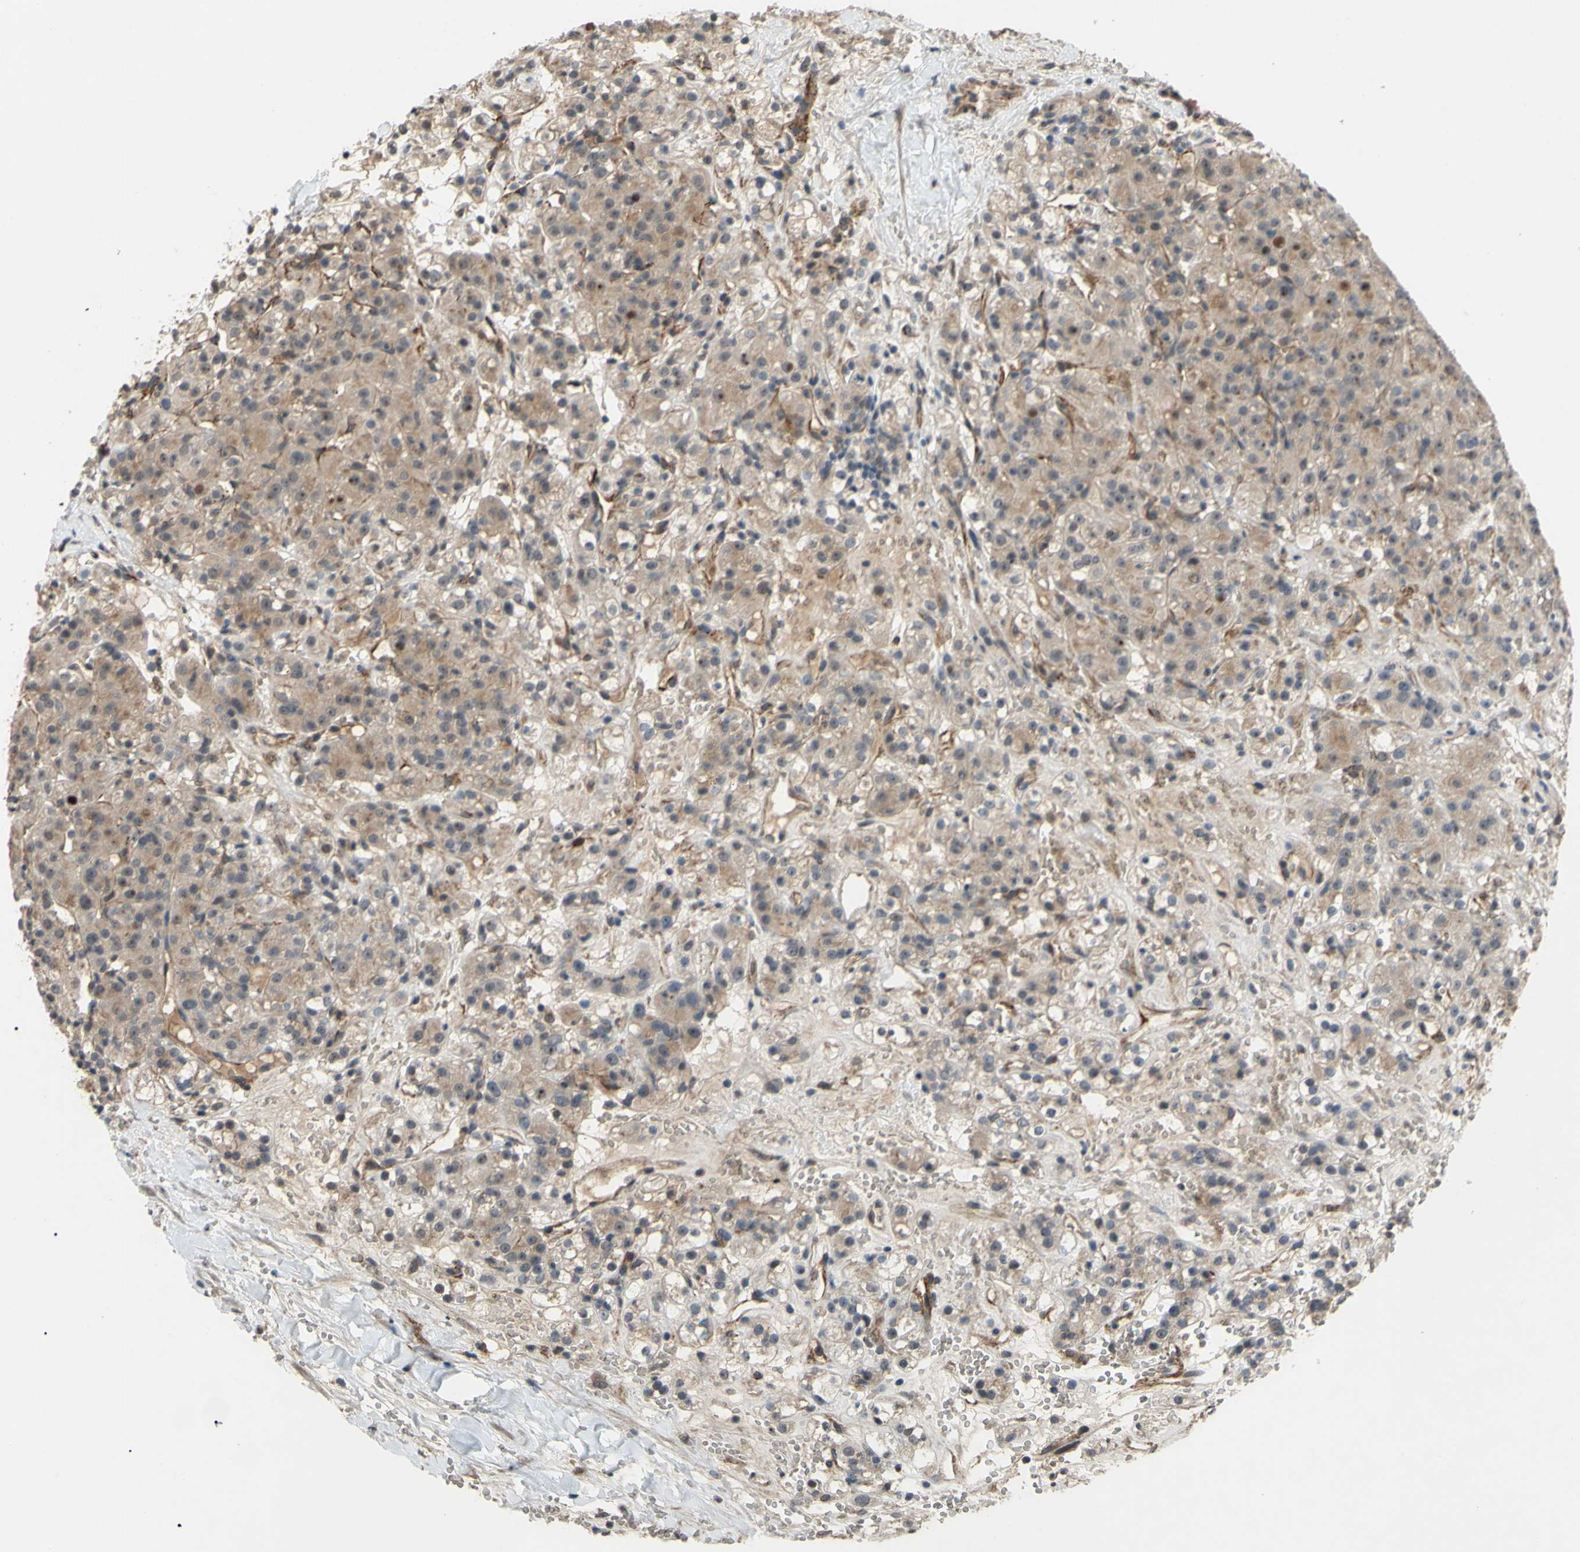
{"staining": {"intensity": "weak", "quantity": "25%-75%", "location": "cytoplasmic/membranous"}, "tissue": "renal cancer", "cell_type": "Tumor cells", "image_type": "cancer", "snomed": [{"axis": "morphology", "description": "Adenocarcinoma, NOS"}, {"axis": "topography", "description": "Kidney"}], "caption": "Immunohistochemical staining of human renal cancer (adenocarcinoma) exhibits low levels of weak cytoplasmic/membranous positivity in about 25%-75% of tumor cells. (DAB (3,3'-diaminobenzidine) IHC with brightfield microscopy, high magnification).", "gene": "ALK", "patient": {"sex": "male", "age": 61}}